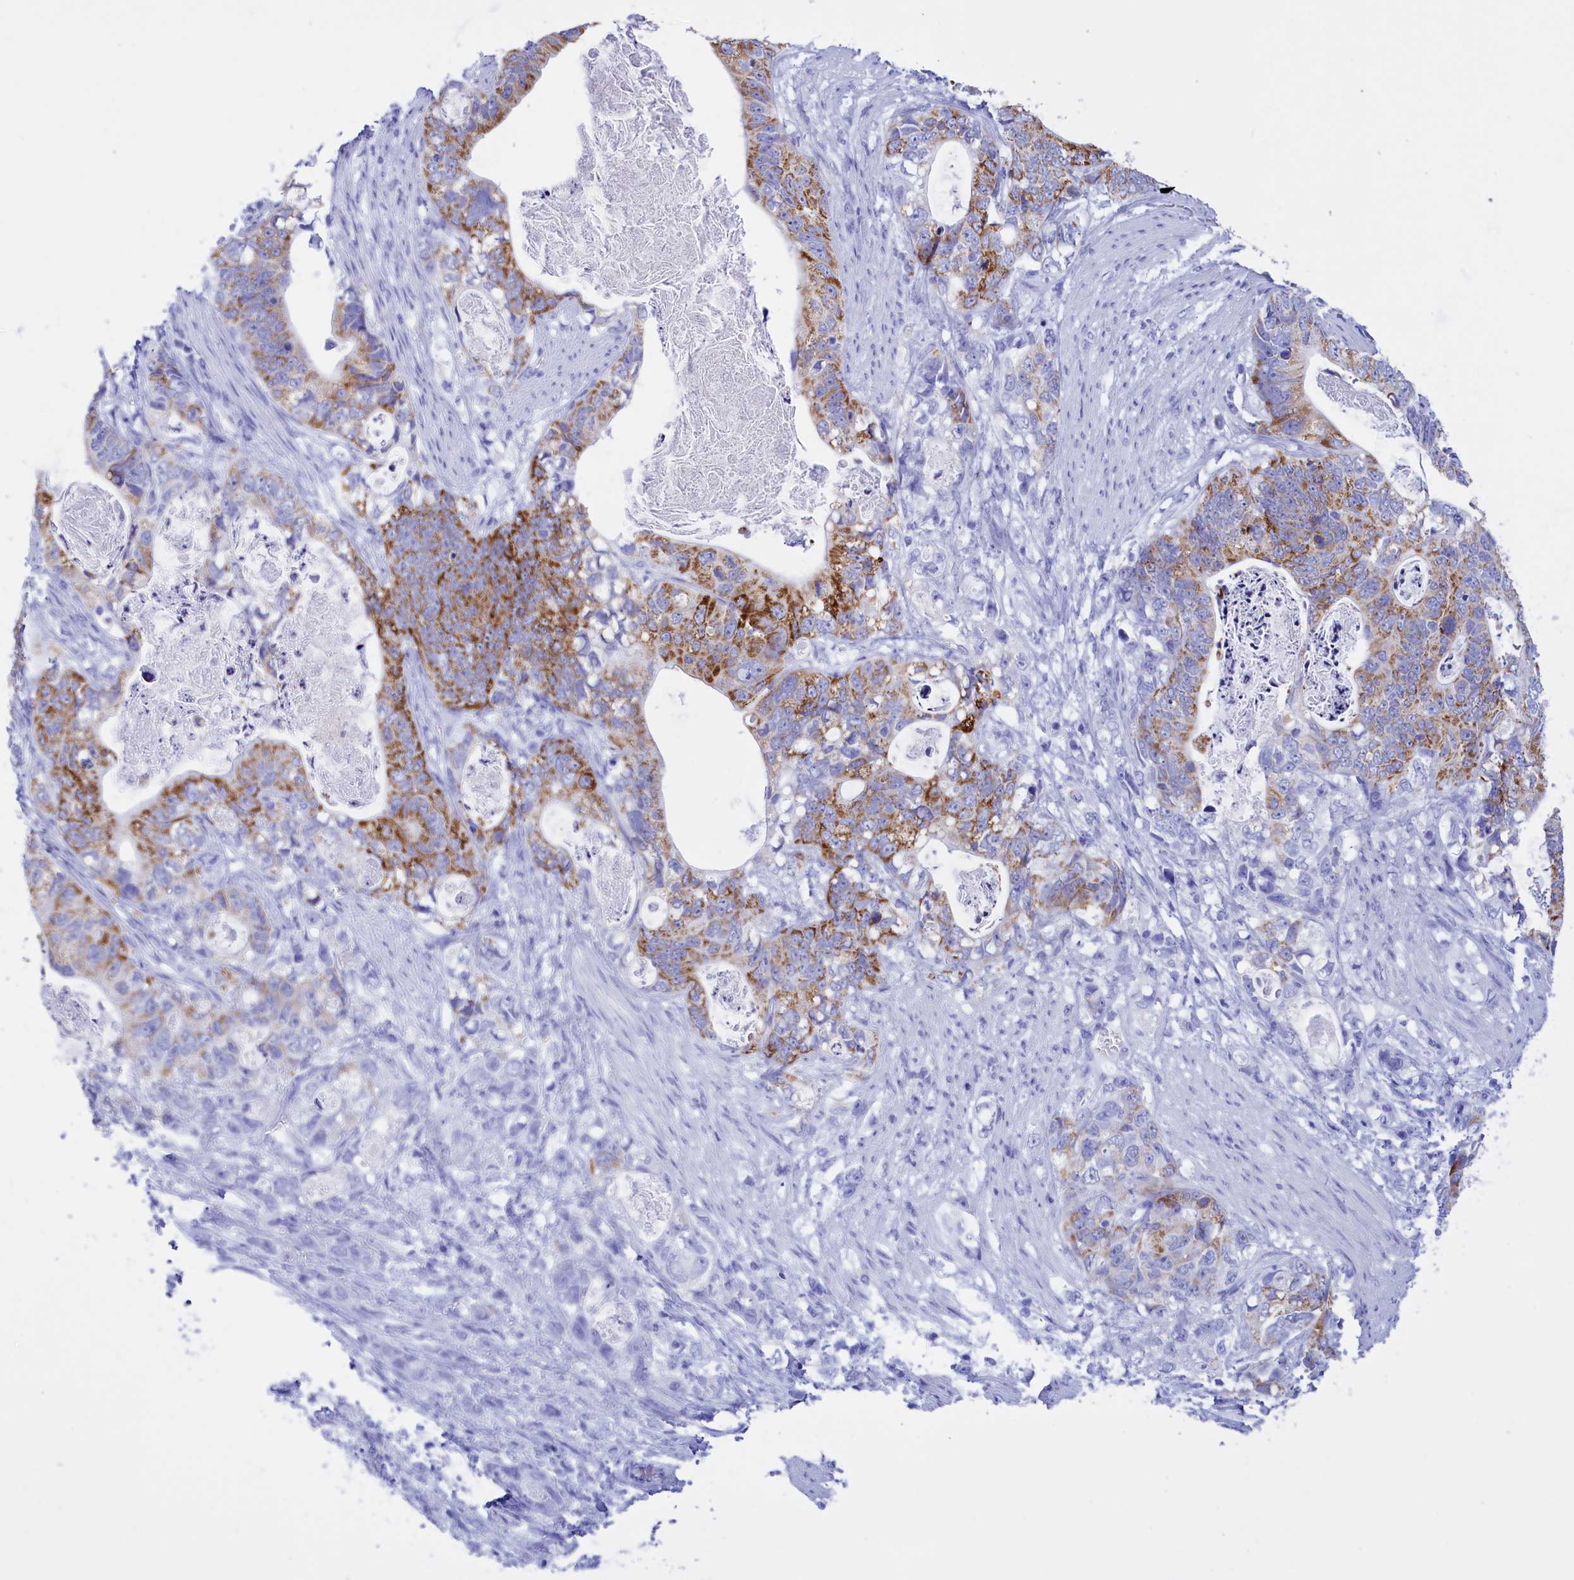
{"staining": {"intensity": "strong", "quantity": "25%-75%", "location": "cytoplasmic/membranous"}, "tissue": "stomach cancer", "cell_type": "Tumor cells", "image_type": "cancer", "snomed": [{"axis": "morphology", "description": "Normal tissue, NOS"}, {"axis": "morphology", "description": "Adenocarcinoma, NOS"}, {"axis": "topography", "description": "Stomach"}], "caption": "Immunohistochemistry (IHC) histopathology image of neoplastic tissue: human adenocarcinoma (stomach) stained using IHC reveals high levels of strong protein expression localized specifically in the cytoplasmic/membranous of tumor cells, appearing as a cytoplasmic/membranous brown color.", "gene": "BRI3", "patient": {"sex": "female", "age": 89}}